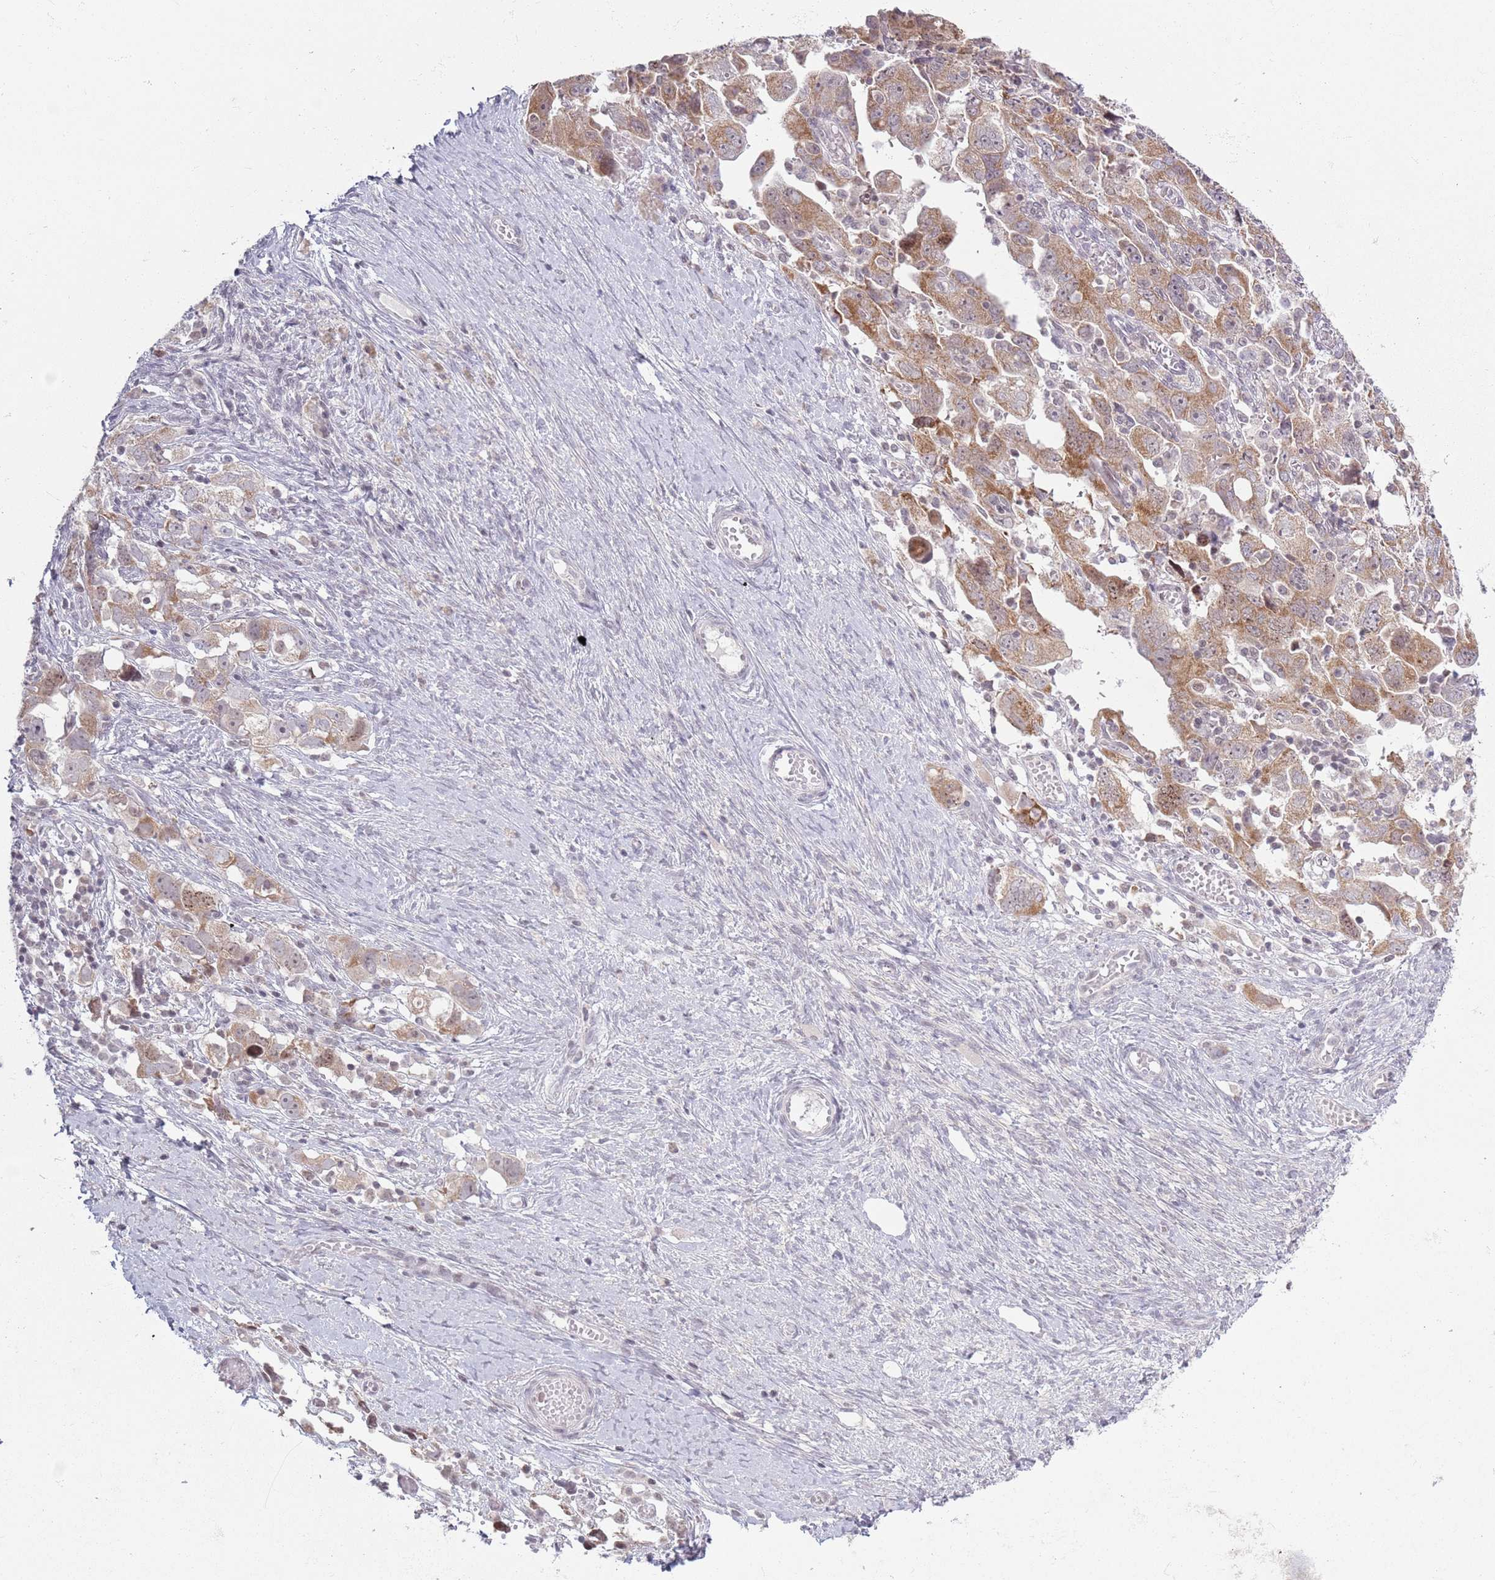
{"staining": {"intensity": "moderate", "quantity": ">75%", "location": "cytoplasmic/membranous,nuclear"}, "tissue": "ovarian cancer", "cell_type": "Tumor cells", "image_type": "cancer", "snomed": [{"axis": "morphology", "description": "Carcinoma, NOS"}, {"axis": "morphology", "description": "Cystadenocarcinoma, serous, NOS"}, {"axis": "topography", "description": "Ovary"}], "caption": "Human ovarian serous cystadenocarcinoma stained with a protein marker displays moderate staining in tumor cells.", "gene": "MRPL34", "patient": {"sex": "female", "age": 69}}